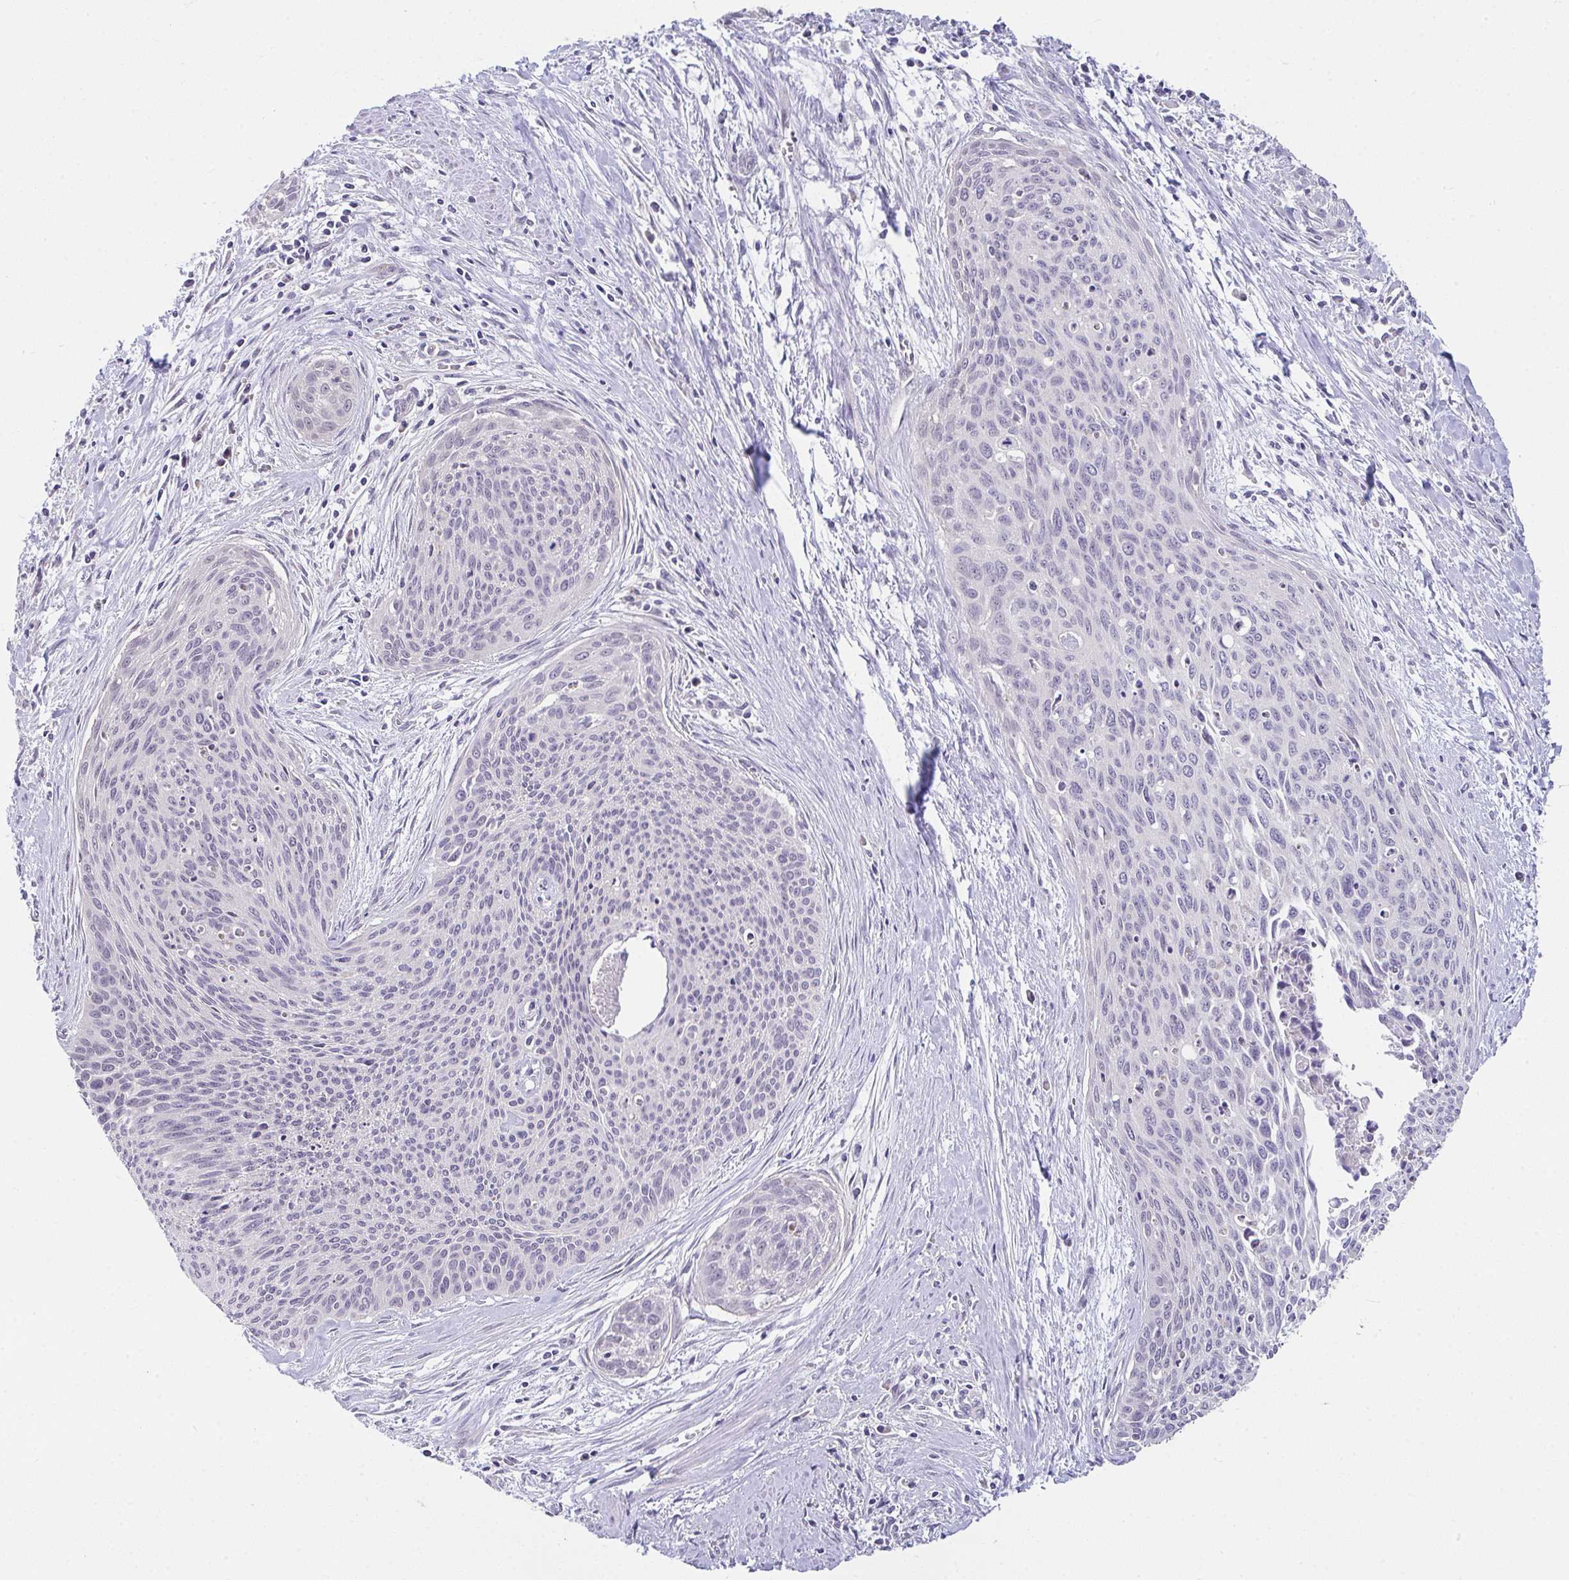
{"staining": {"intensity": "negative", "quantity": "none", "location": "none"}, "tissue": "cervical cancer", "cell_type": "Tumor cells", "image_type": "cancer", "snomed": [{"axis": "morphology", "description": "Squamous cell carcinoma, NOS"}, {"axis": "topography", "description": "Cervix"}], "caption": "High power microscopy histopathology image of an IHC micrograph of cervical cancer, revealing no significant positivity in tumor cells.", "gene": "GLTPD2", "patient": {"sex": "female", "age": 55}}